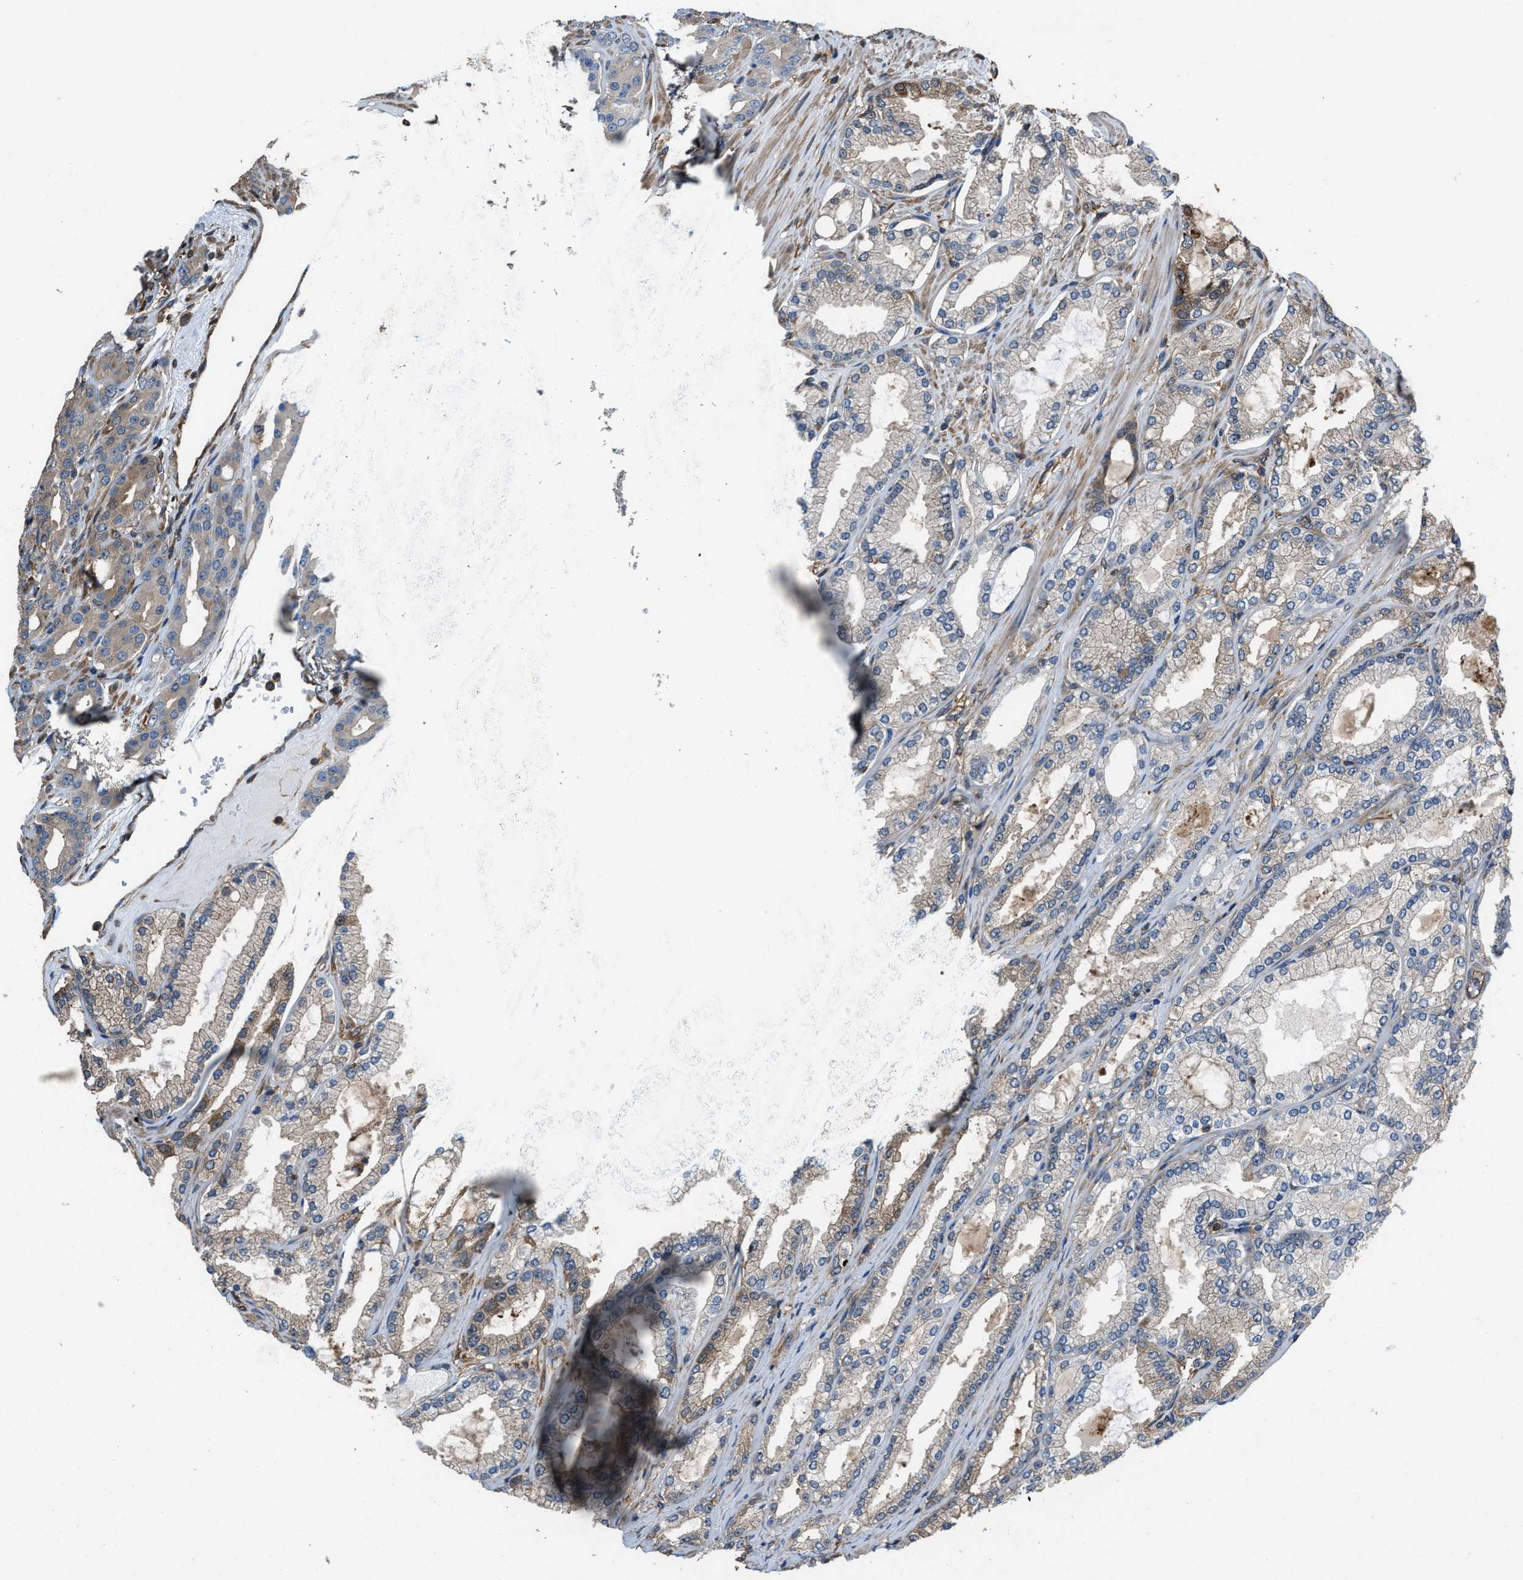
{"staining": {"intensity": "moderate", "quantity": "<25%", "location": "cytoplasmic/membranous"}, "tissue": "prostate cancer", "cell_type": "Tumor cells", "image_type": "cancer", "snomed": [{"axis": "morphology", "description": "Adenocarcinoma, High grade"}, {"axis": "topography", "description": "Prostate"}], "caption": "Moderate cytoplasmic/membranous protein staining is appreciated in about <25% of tumor cells in prostate adenocarcinoma (high-grade).", "gene": "ATIC", "patient": {"sex": "male", "age": 71}}